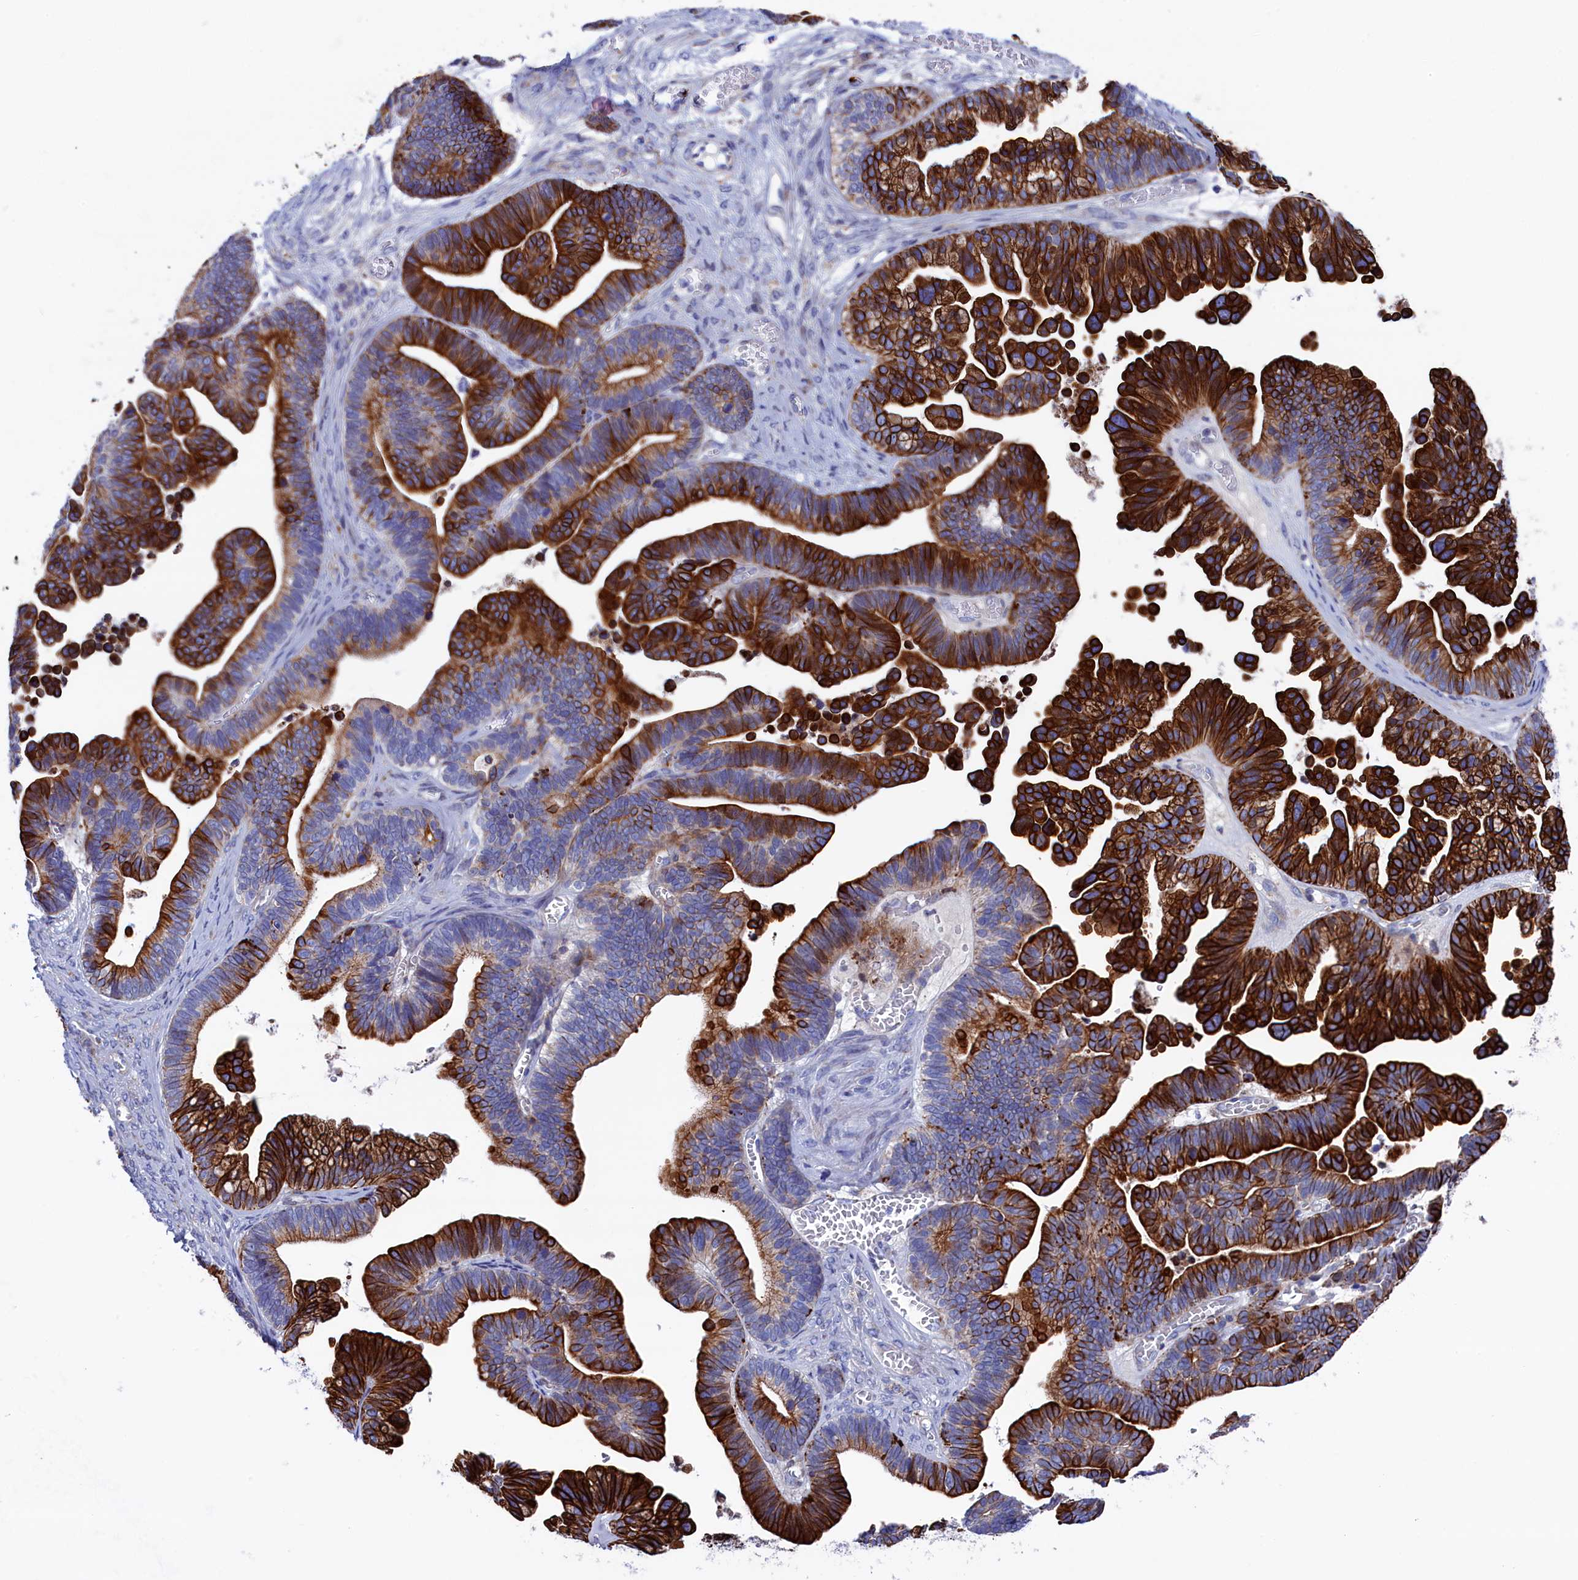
{"staining": {"intensity": "strong", "quantity": ">75%", "location": "cytoplasmic/membranous"}, "tissue": "ovarian cancer", "cell_type": "Tumor cells", "image_type": "cancer", "snomed": [{"axis": "morphology", "description": "Cystadenocarcinoma, serous, NOS"}, {"axis": "topography", "description": "Ovary"}], "caption": "High-magnification brightfield microscopy of serous cystadenocarcinoma (ovarian) stained with DAB (3,3'-diaminobenzidine) (brown) and counterstained with hematoxylin (blue). tumor cells exhibit strong cytoplasmic/membranous positivity is present in approximately>75% of cells. The staining is performed using DAB (3,3'-diaminobenzidine) brown chromogen to label protein expression. The nuclei are counter-stained blue using hematoxylin.", "gene": "NUDT7", "patient": {"sex": "female", "age": 56}}